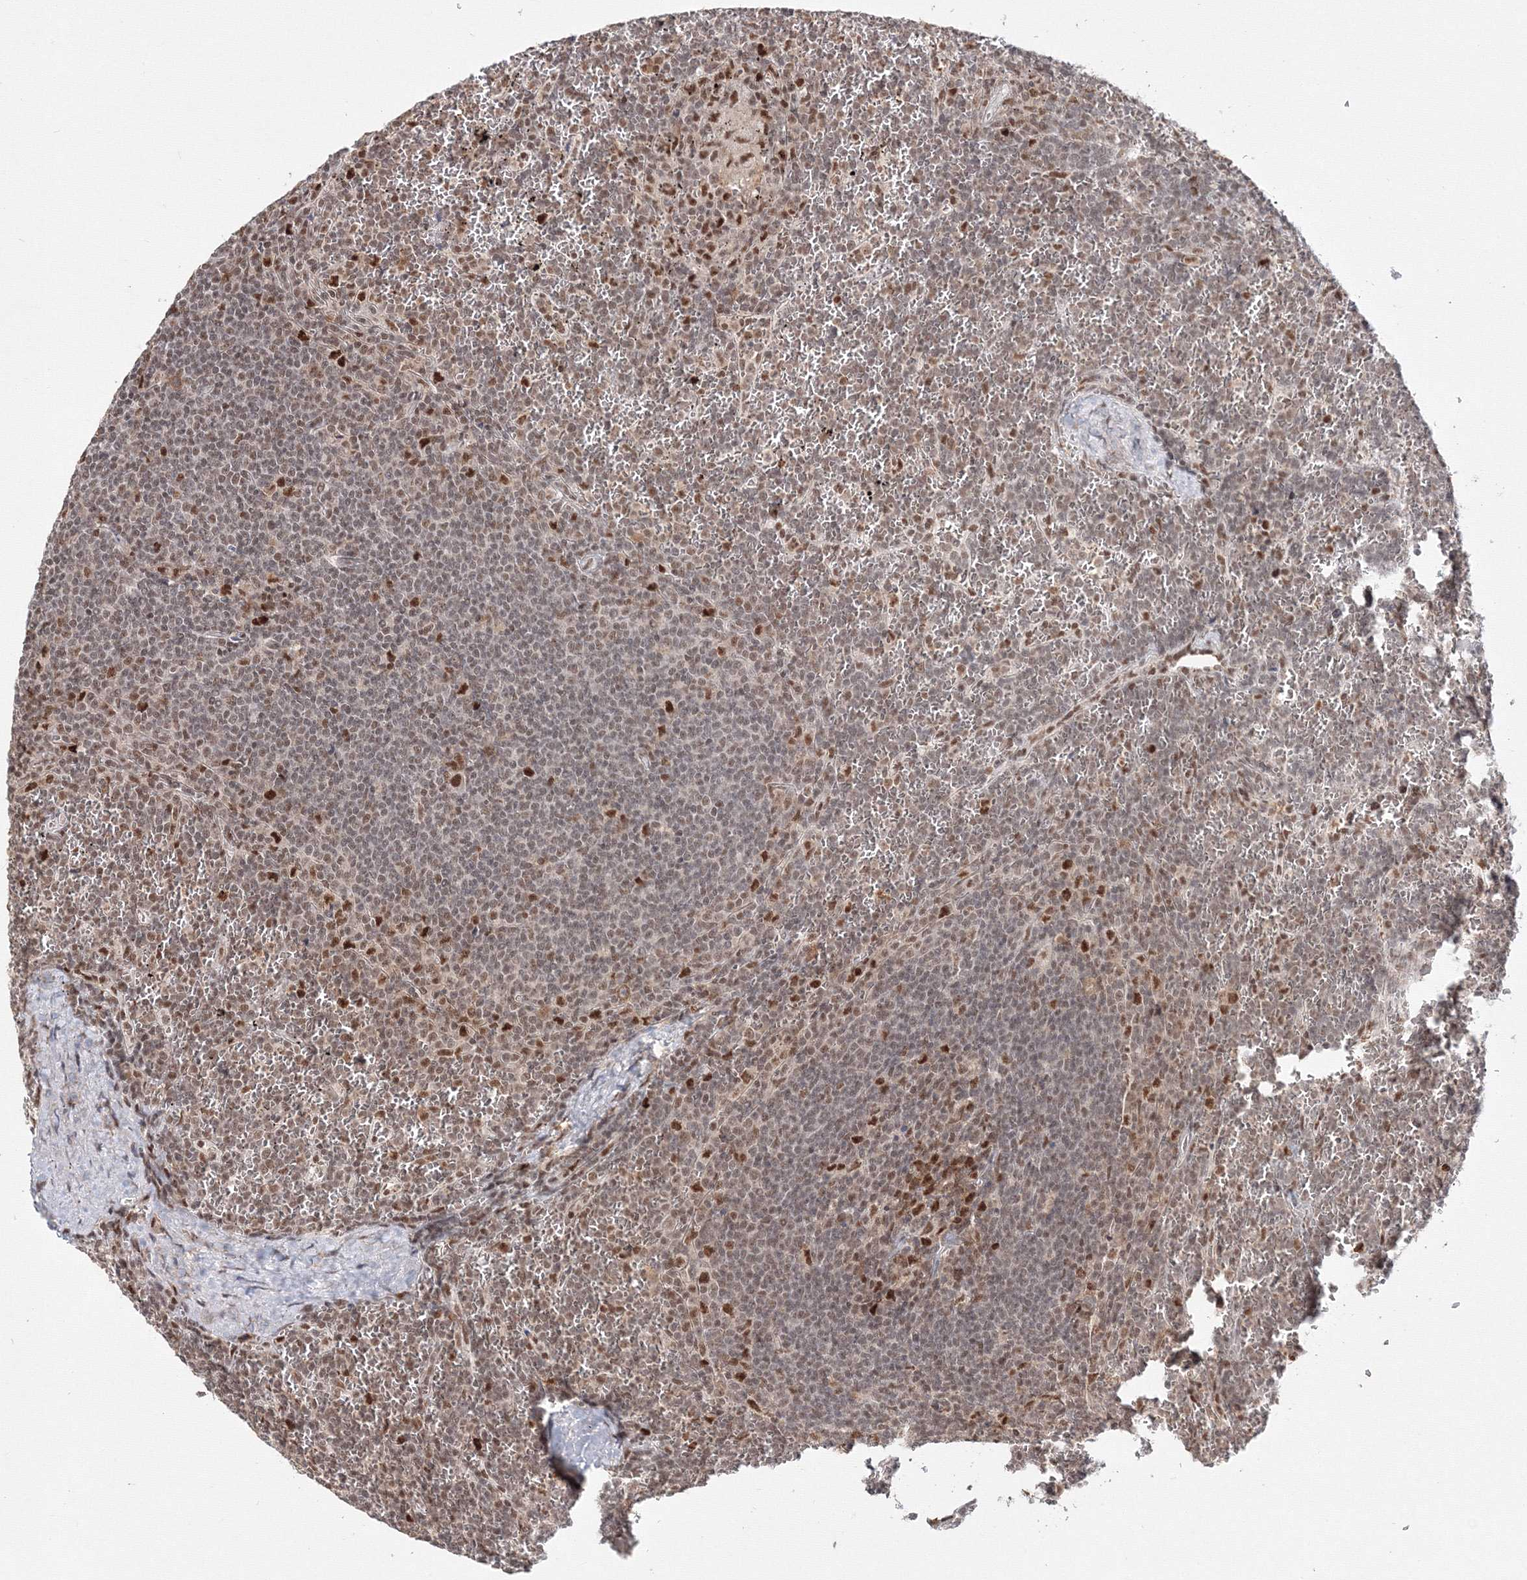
{"staining": {"intensity": "negative", "quantity": "none", "location": "none"}, "tissue": "lymphoma", "cell_type": "Tumor cells", "image_type": "cancer", "snomed": [{"axis": "morphology", "description": "Malignant lymphoma, non-Hodgkin's type, Low grade"}, {"axis": "topography", "description": "Spleen"}], "caption": "There is no significant expression in tumor cells of lymphoma.", "gene": "IWS1", "patient": {"sex": "female", "age": 19}}